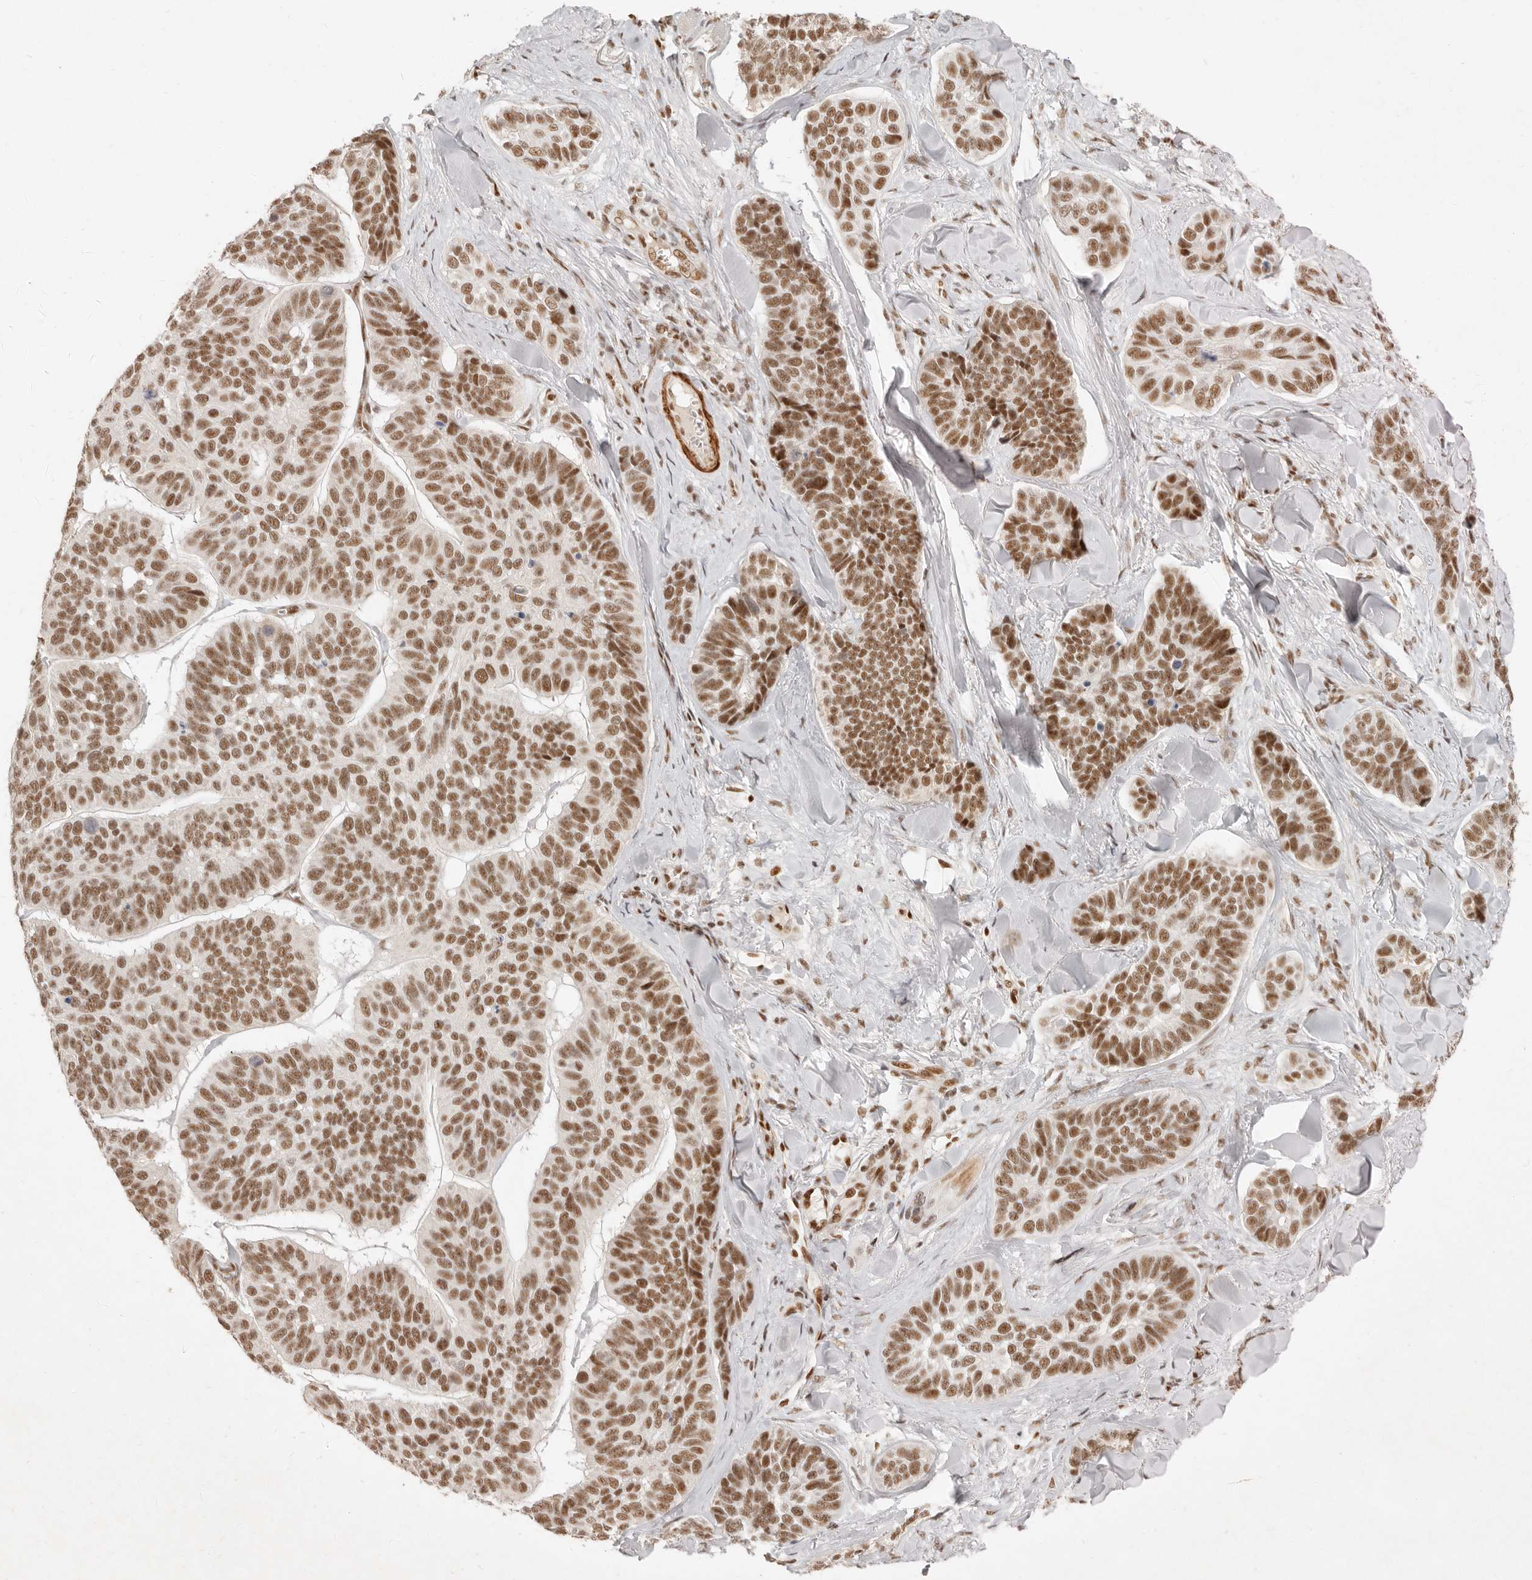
{"staining": {"intensity": "moderate", "quantity": ">75%", "location": "nuclear"}, "tissue": "skin cancer", "cell_type": "Tumor cells", "image_type": "cancer", "snomed": [{"axis": "morphology", "description": "Basal cell carcinoma"}, {"axis": "topography", "description": "Skin"}], "caption": "A brown stain shows moderate nuclear expression of a protein in skin basal cell carcinoma tumor cells.", "gene": "GABPA", "patient": {"sex": "male", "age": 62}}